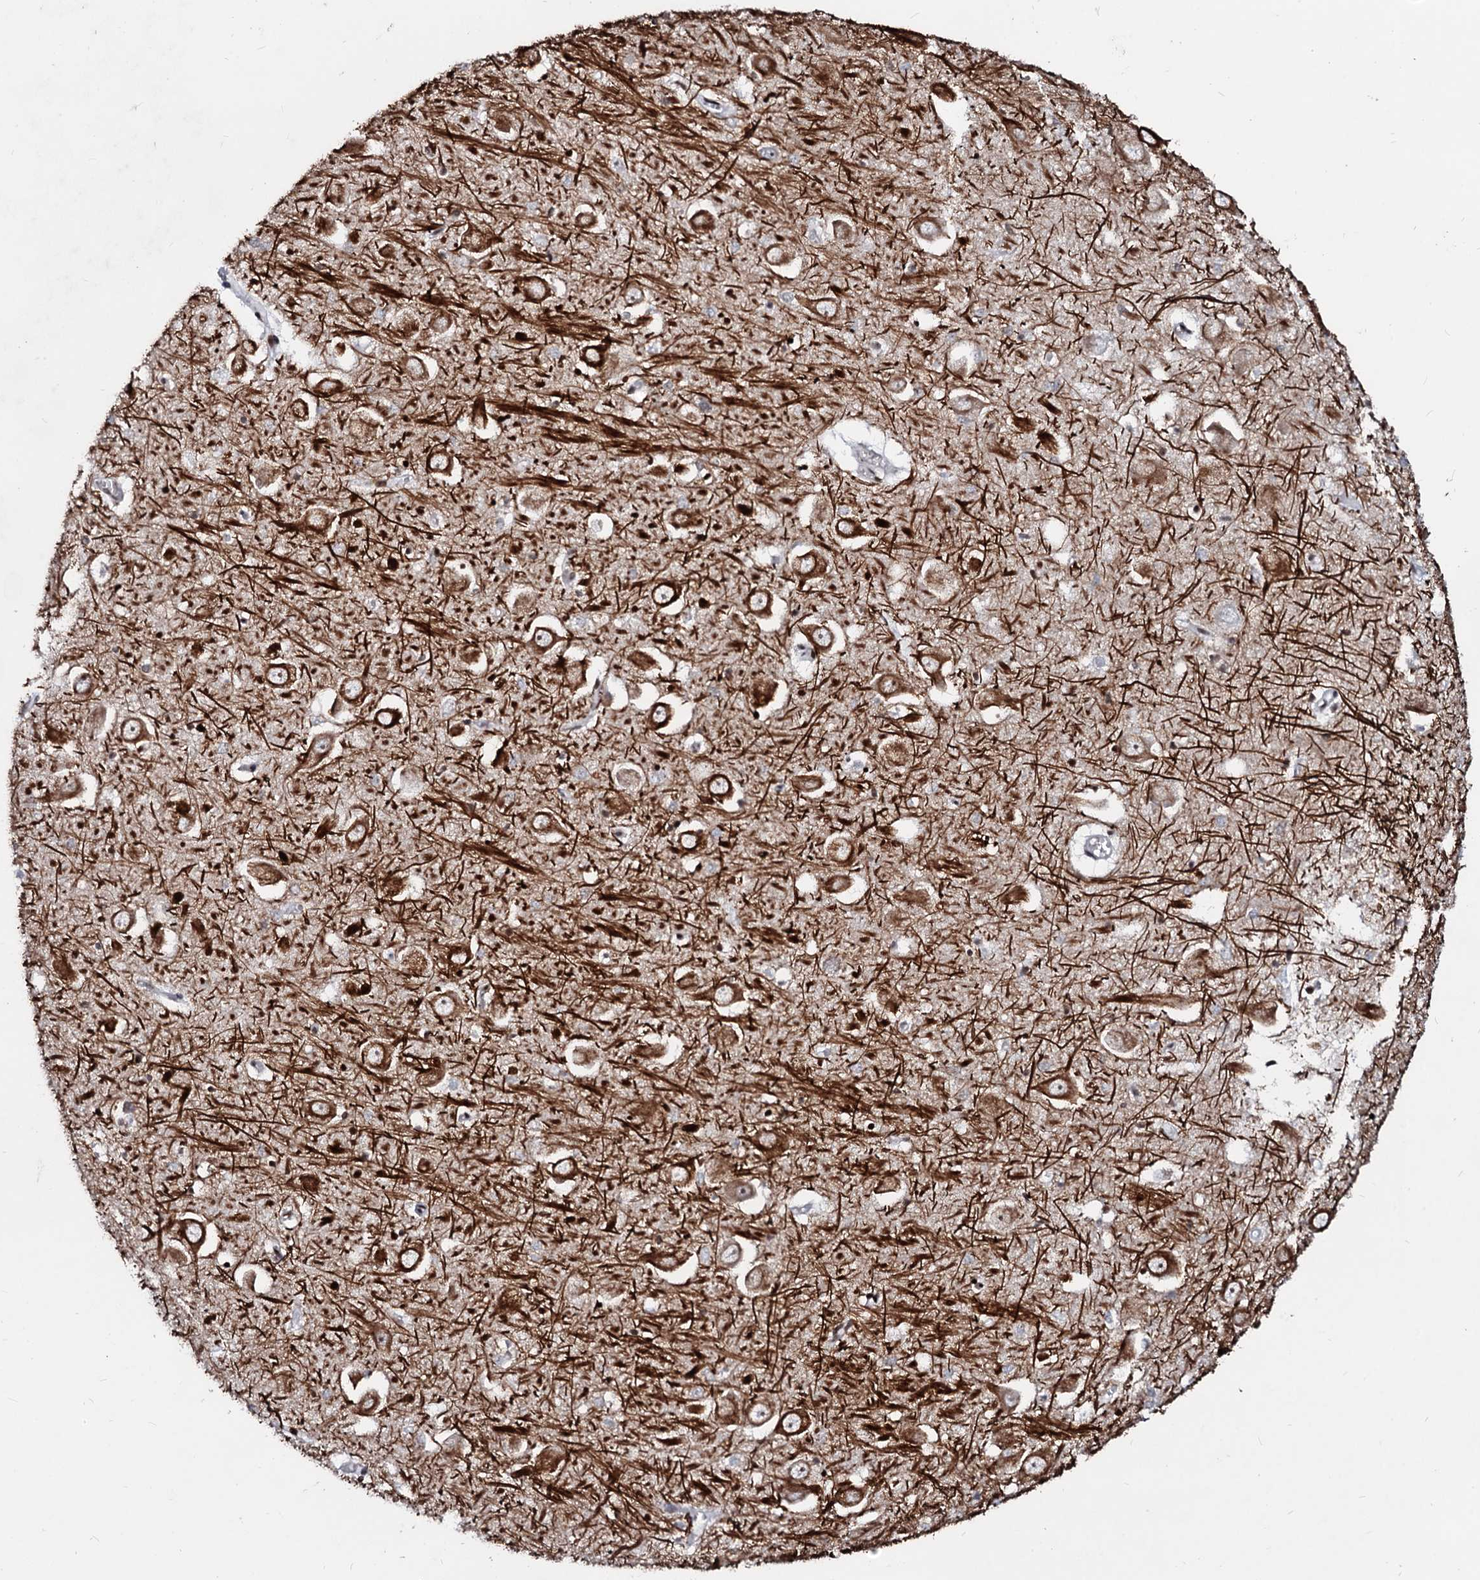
{"staining": {"intensity": "weak", "quantity": "<25%", "location": "nuclear"}, "tissue": "hippocampus", "cell_type": "Glial cells", "image_type": "normal", "snomed": [{"axis": "morphology", "description": "Normal tissue, NOS"}, {"axis": "topography", "description": "Hippocampus"}], "caption": "The photomicrograph demonstrates no significant expression in glial cells of hippocampus.", "gene": "LSM11", "patient": {"sex": "male", "age": 70}}